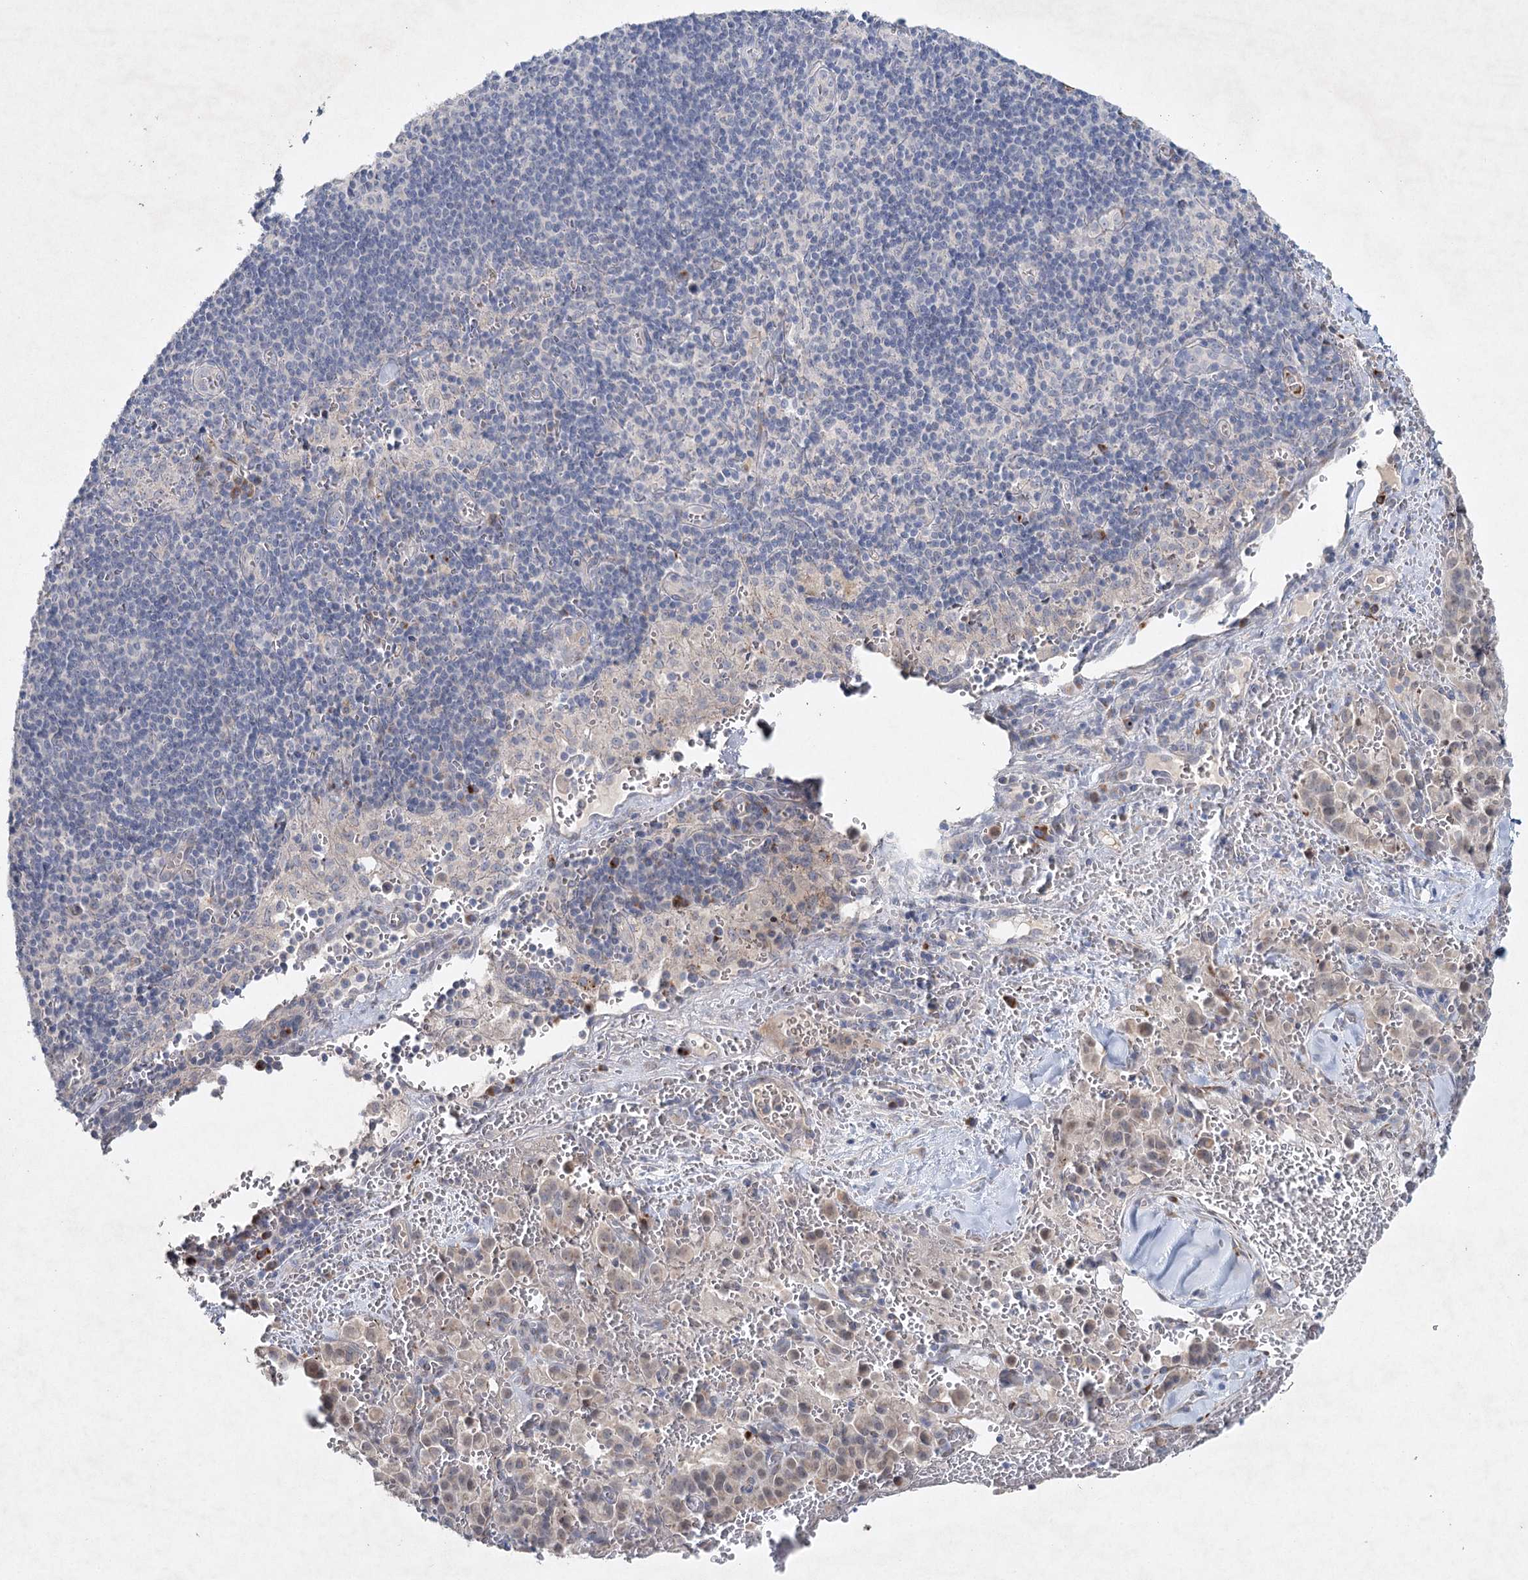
{"staining": {"intensity": "weak", "quantity": "25%-75%", "location": "nuclear"}, "tissue": "pancreatic cancer", "cell_type": "Tumor cells", "image_type": "cancer", "snomed": [{"axis": "morphology", "description": "Adenocarcinoma, NOS"}, {"axis": "topography", "description": "Pancreas"}], "caption": "A brown stain shows weak nuclear staining of a protein in human adenocarcinoma (pancreatic) tumor cells. The protein is shown in brown color, while the nuclei are stained blue.", "gene": "RFX6", "patient": {"sex": "male", "age": 65}}